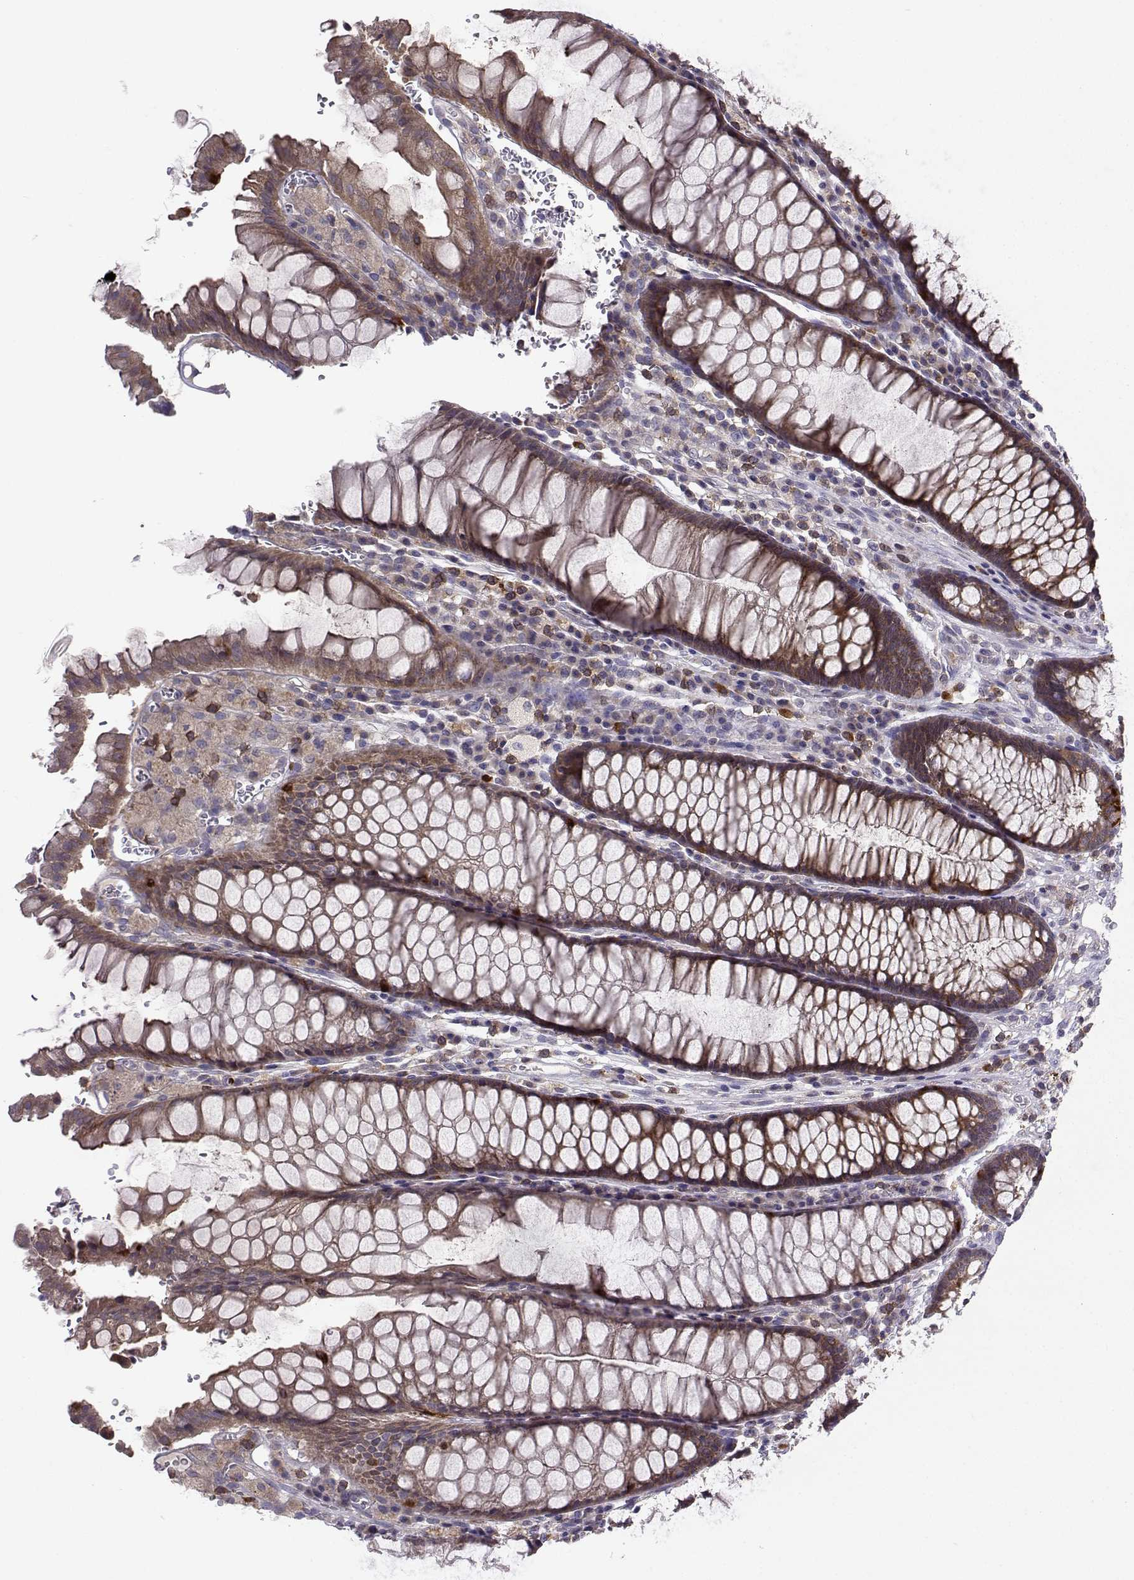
{"staining": {"intensity": "moderate", "quantity": "25%-75%", "location": "cytoplasmic/membranous"}, "tissue": "rectum", "cell_type": "Glandular cells", "image_type": "normal", "snomed": [{"axis": "morphology", "description": "Normal tissue, NOS"}, {"axis": "topography", "description": "Rectum"}], "caption": "Protein staining by immunohistochemistry (IHC) reveals moderate cytoplasmic/membranous staining in approximately 25%-75% of glandular cells in benign rectum.", "gene": "STXBP5", "patient": {"sex": "female", "age": 68}}